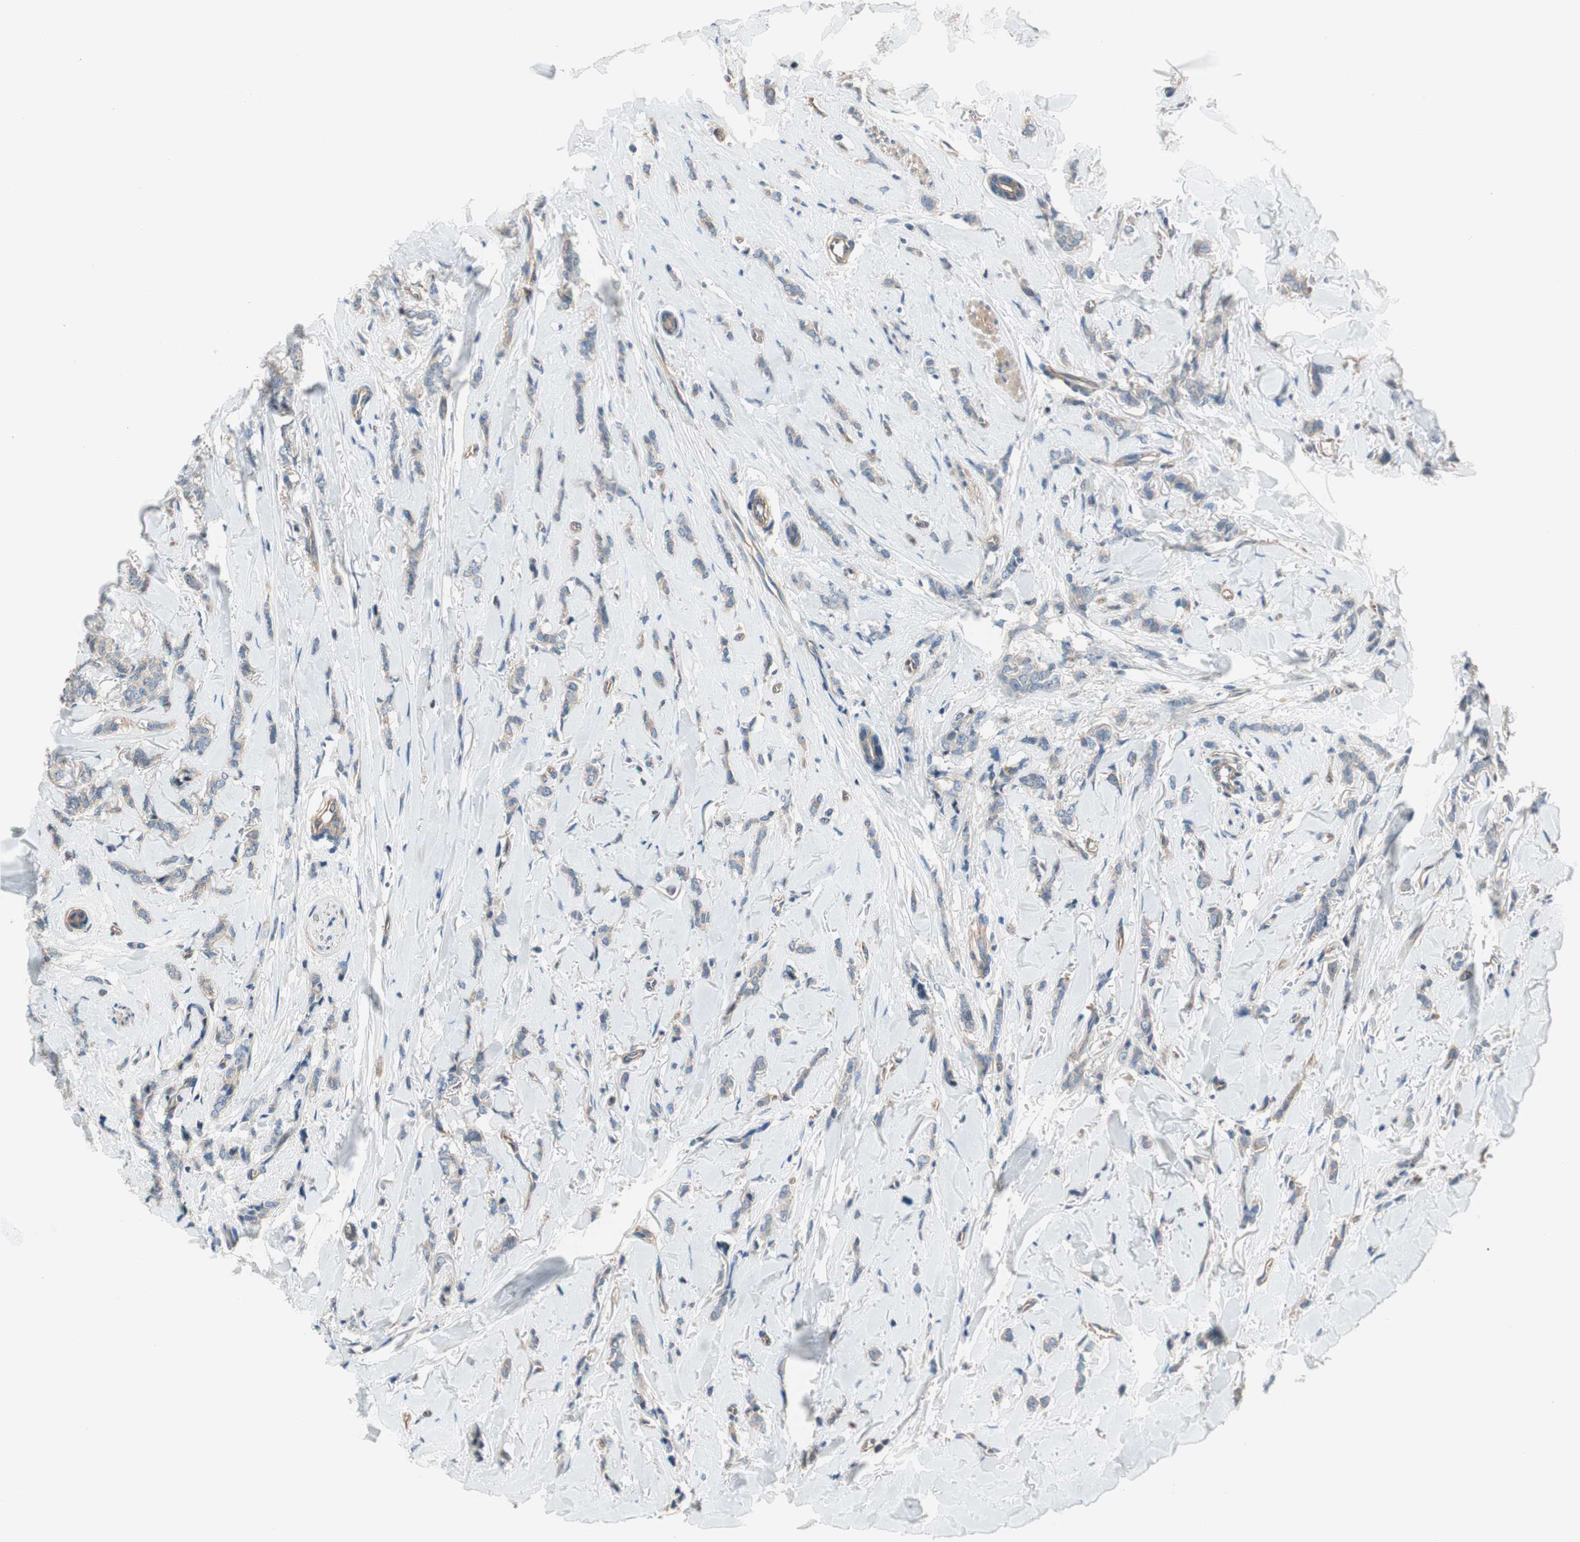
{"staining": {"intensity": "weak", "quantity": "25%-75%", "location": "cytoplasmic/membranous"}, "tissue": "breast cancer", "cell_type": "Tumor cells", "image_type": "cancer", "snomed": [{"axis": "morphology", "description": "Lobular carcinoma"}, {"axis": "topography", "description": "Skin"}, {"axis": "topography", "description": "Breast"}], "caption": "Immunohistochemical staining of human breast cancer displays low levels of weak cytoplasmic/membranous protein expression in about 25%-75% of tumor cells.", "gene": "CALML3", "patient": {"sex": "female", "age": 46}}